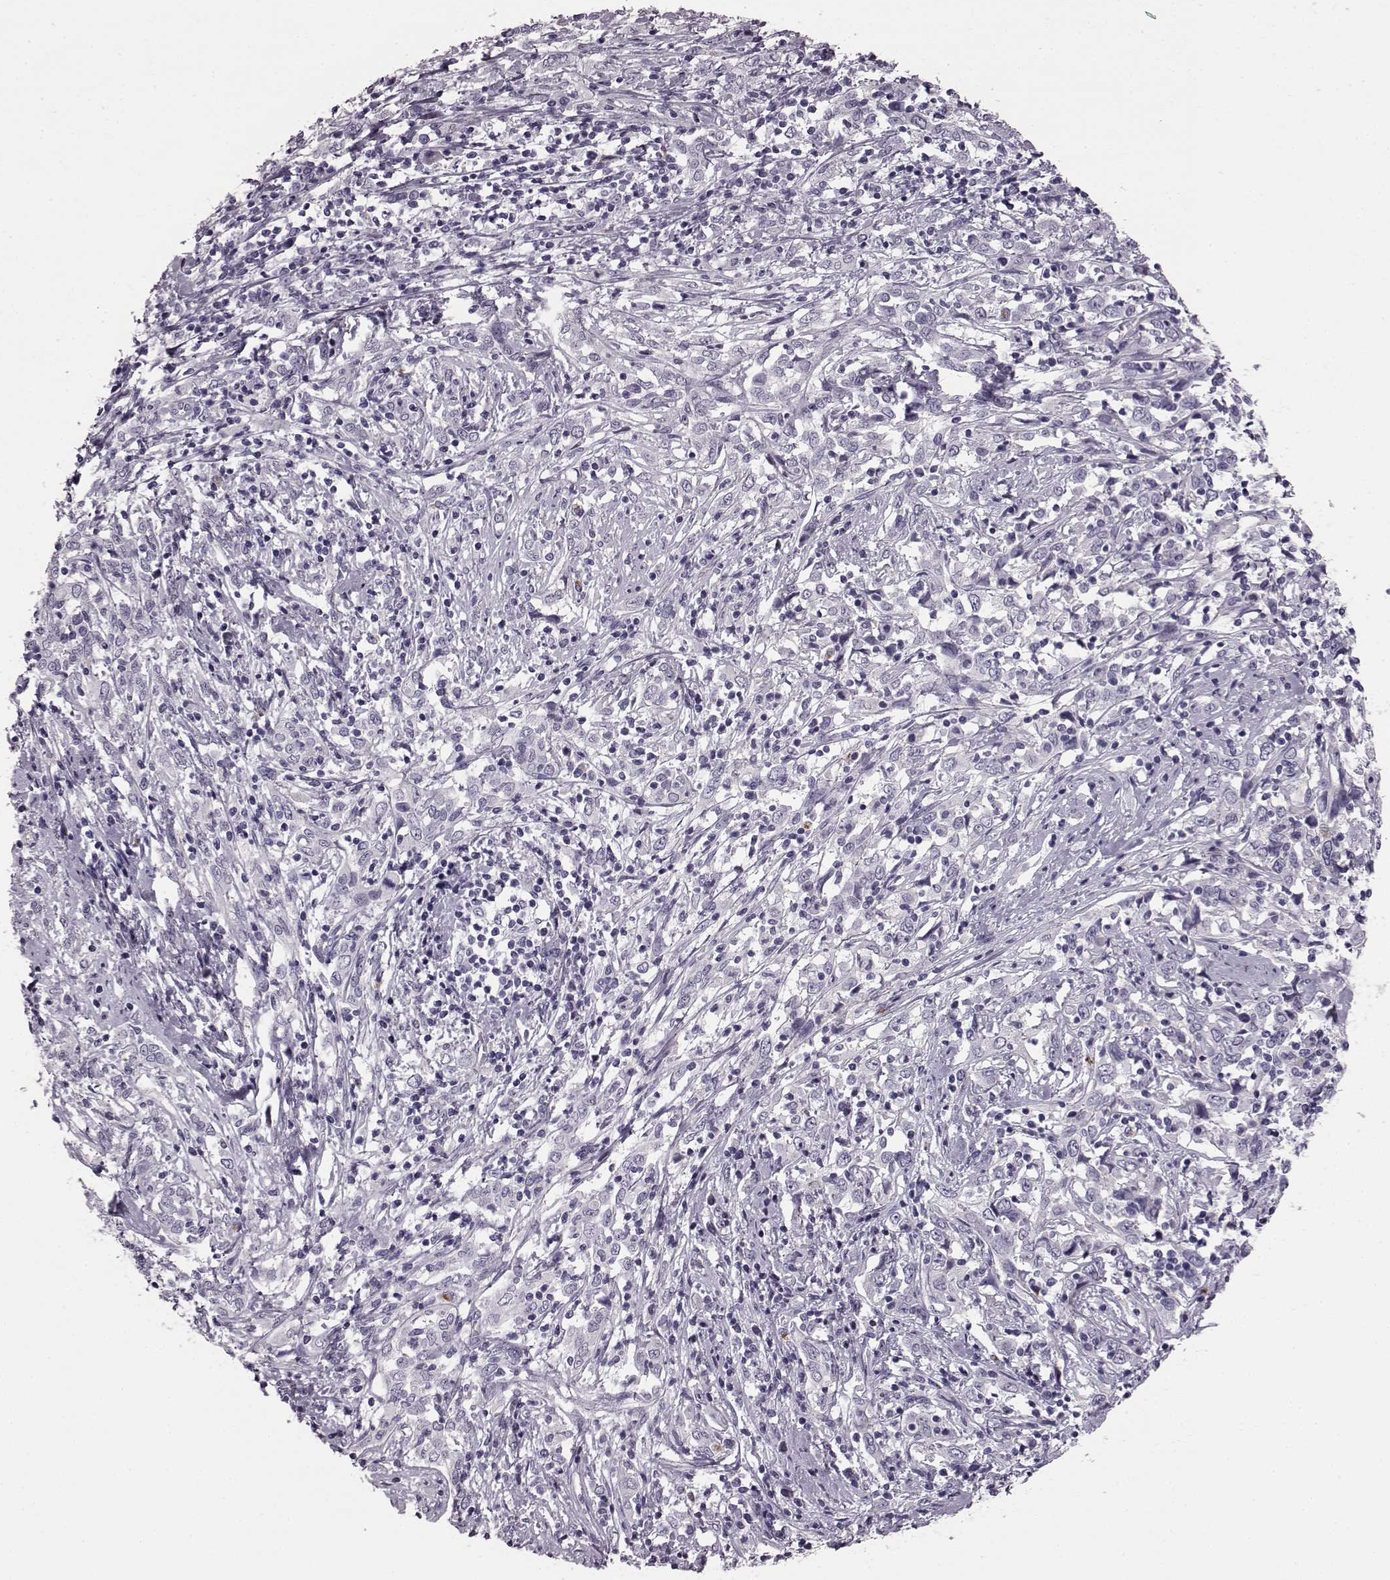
{"staining": {"intensity": "negative", "quantity": "none", "location": "none"}, "tissue": "cervical cancer", "cell_type": "Tumor cells", "image_type": "cancer", "snomed": [{"axis": "morphology", "description": "Adenocarcinoma, NOS"}, {"axis": "topography", "description": "Cervix"}], "caption": "Tumor cells show no significant protein expression in adenocarcinoma (cervical). (DAB IHC, high magnification).", "gene": "SNTG1", "patient": {"sex": "female", "age": 40}}